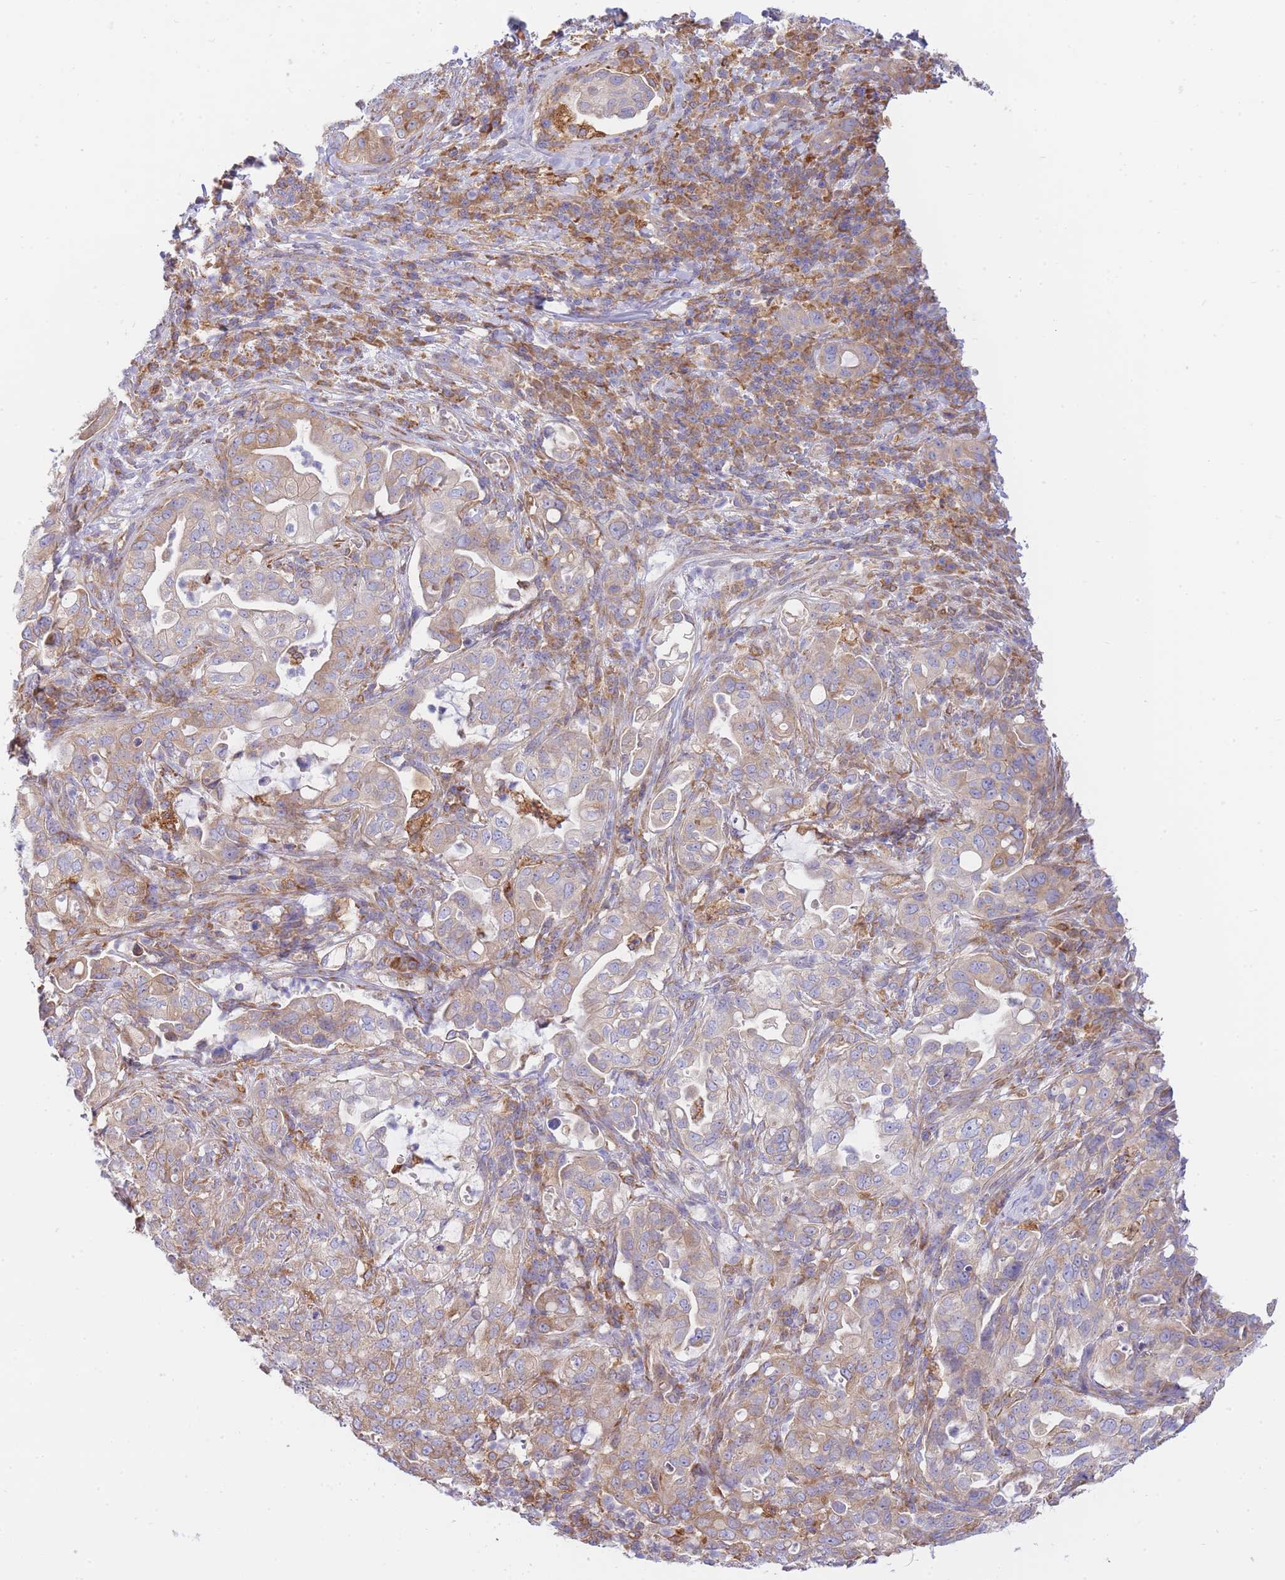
{"staining": {"intensity": "moderate", "quantity": "25%-75%", "location": "cytoplasmic/membranous"}, "tissue": "pancreatic cancer", "cell_type": "Tumor cells", "image_type": "cancer", "snomed": [{"axis": "morphology", "description": "Normal tissue, NOS"}, {"axis": "morphology", "description": "Adenocarcinoma, NOS"}, {"axis": "topography", "description": "Lymph node"}, {"axis": "topography", "description": "Pancreas"}], "caption": "Protein analysis of pancreatic cancer (adenocarcinoma) tissue displays moderate cytoplasmic/membranous positivity in about 25%-75% of tumor cells.", "gene": "SH2B2", "patient": {"sex": "female", "age": 67}}